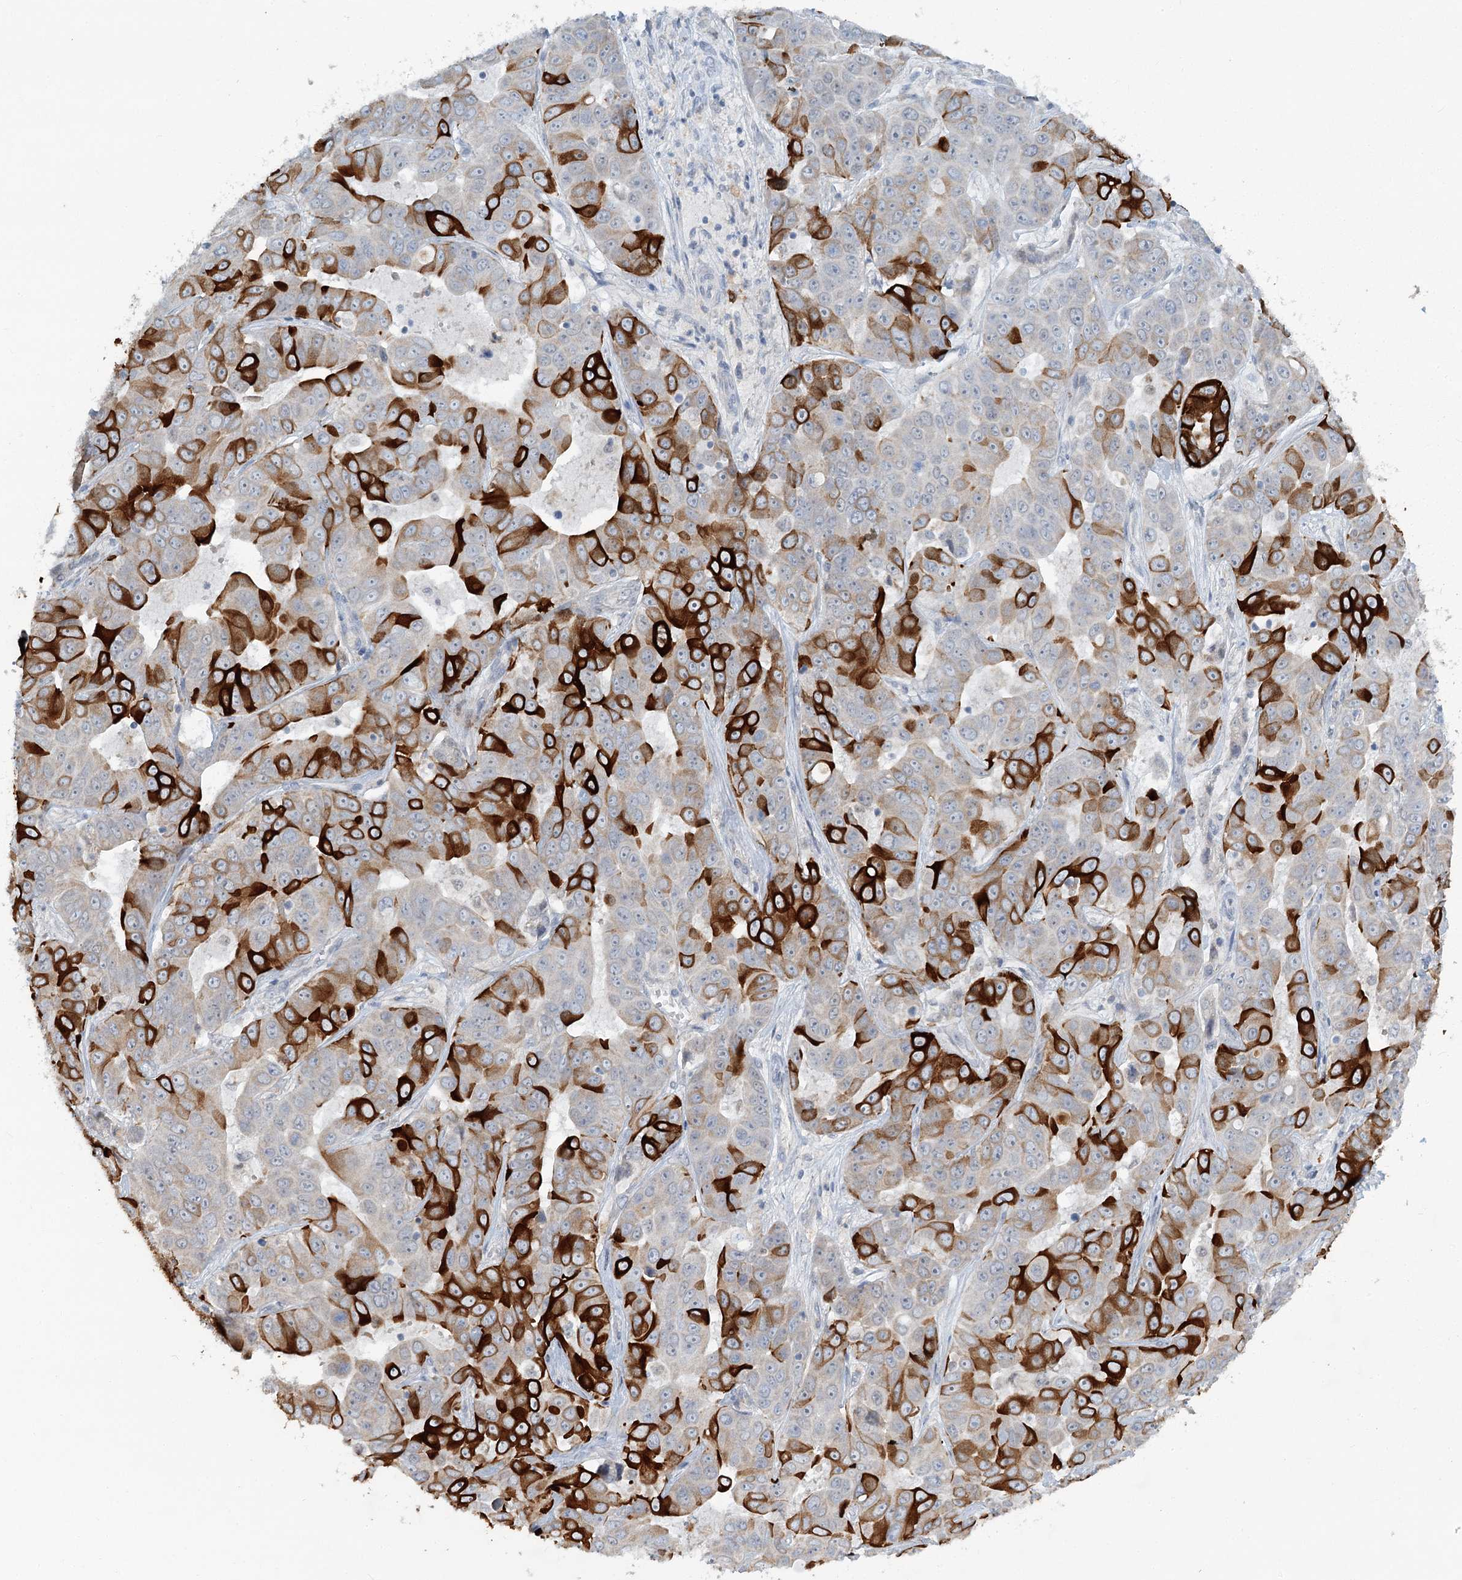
{"staining": {"intensity": "strong", "quantity": "25%-75%", "location": "cytoplasmic/membranous"}, "tissue": "liver cancer", "cell_type": "Tumor cells", "image_type": "cancer", "snomed": [{"axis": "morphology", "description": "Cholangiocarcinoma"}, {"axis": "topography", "description": "Liver"}], "caption": "Tumor cells exhibit high levels of strong cytoplasmic/membranous positivity in approximately 25%-75% of cells in liver cancer.", "gene": "ABITRAM", "patient": {"sex": "female", "age": 52}}